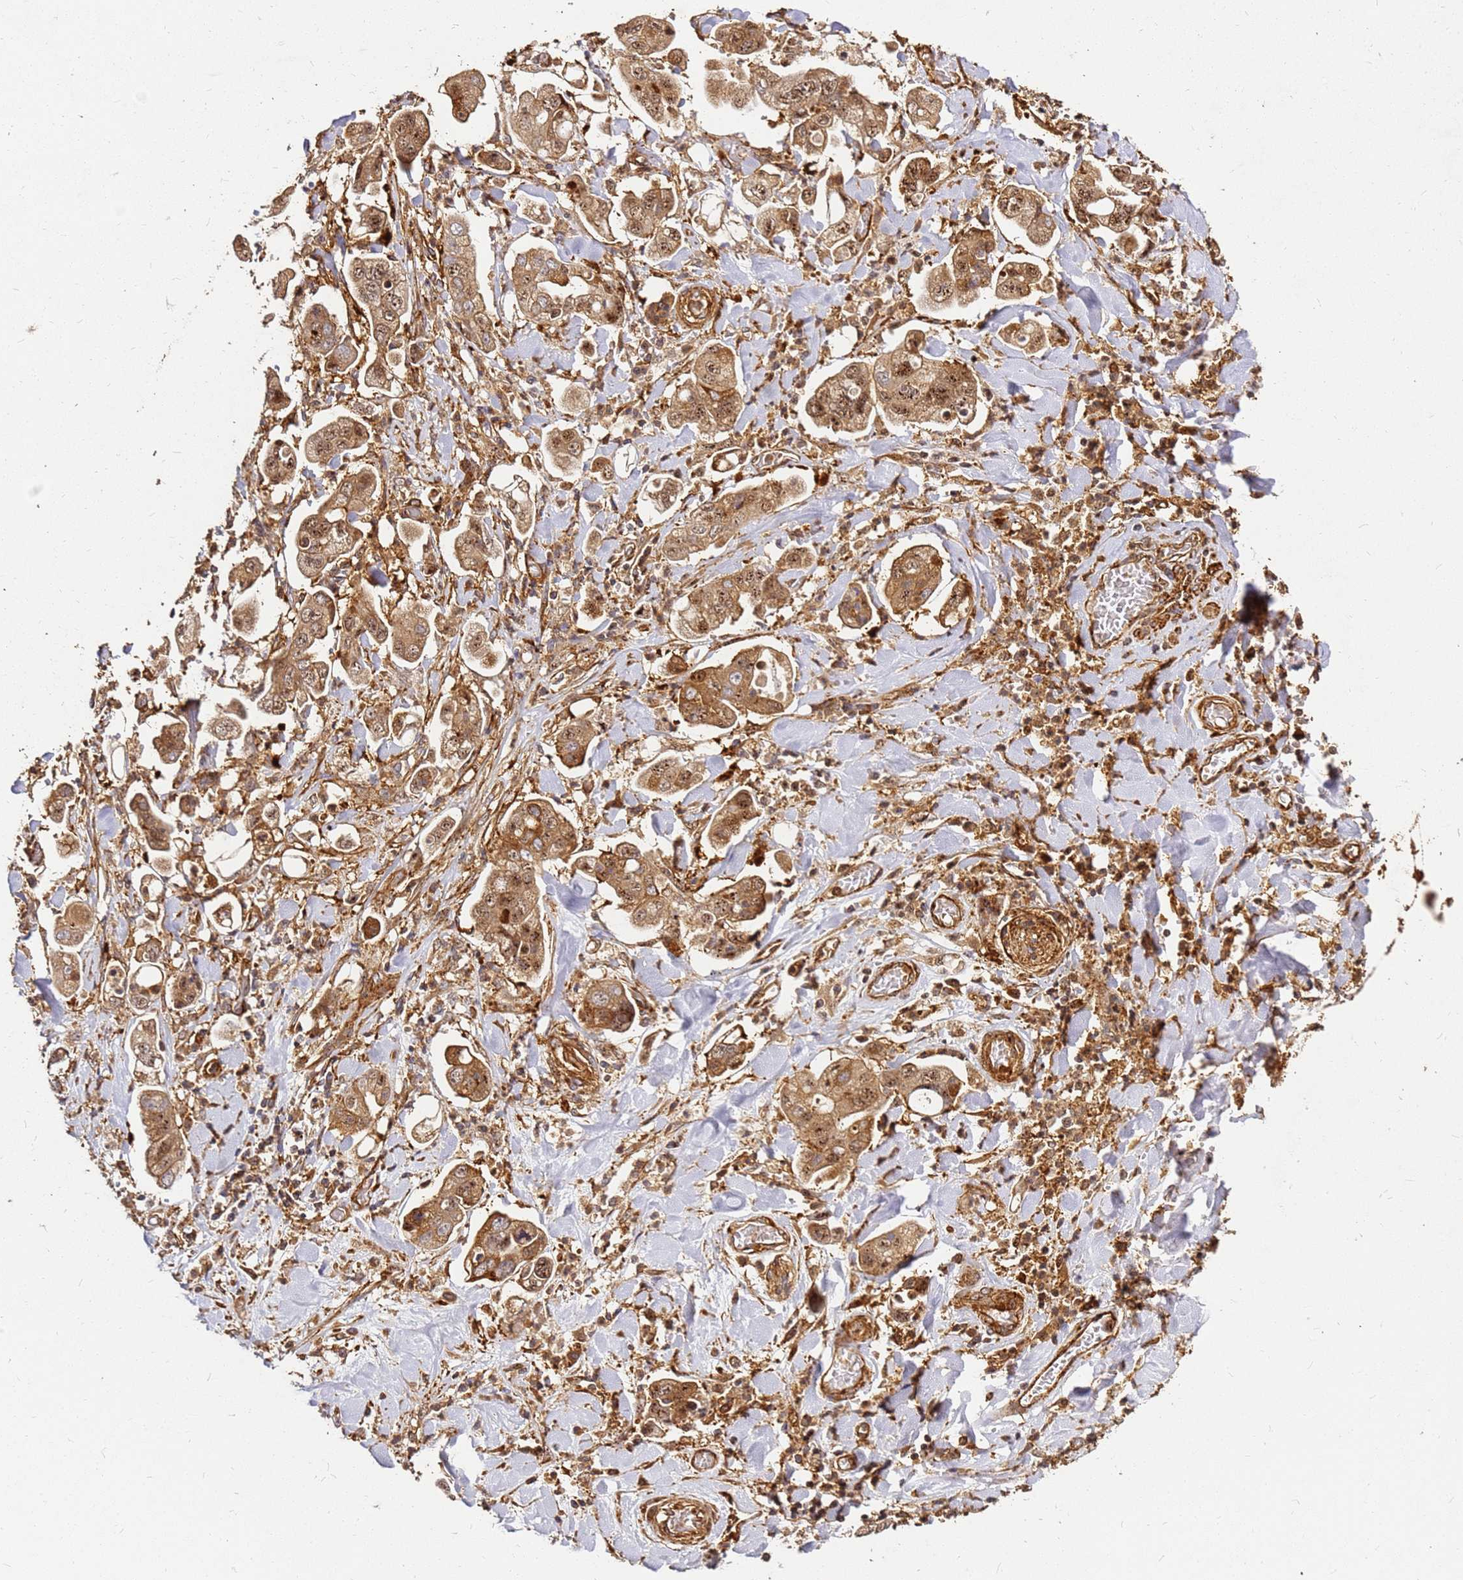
{"staining": {"intensity": "moderate", "quantity": ">75%", "location": "cytoplasmic/membranous,nuclear"}, "tissue": "stomach cancer", "cell_type": "Tumor cells", "image_type": "cancer", "snomed": [{"axis": "morphology", "description": "Adenocarcinoma, NOS"}, {"axis": "topography", "description": "Stomach"}], "caption": "This photomicrograph demonstrates stomach cancer stained with immunohistochemistry to label a protein in brown. The cytoplasmic/membranous and nuclear of tumor cells show moderate positivity for the protein. Nuclei are counter-stained blue.", "gene": "DVL3", "patient": {"sex": "male", "age": 62}}